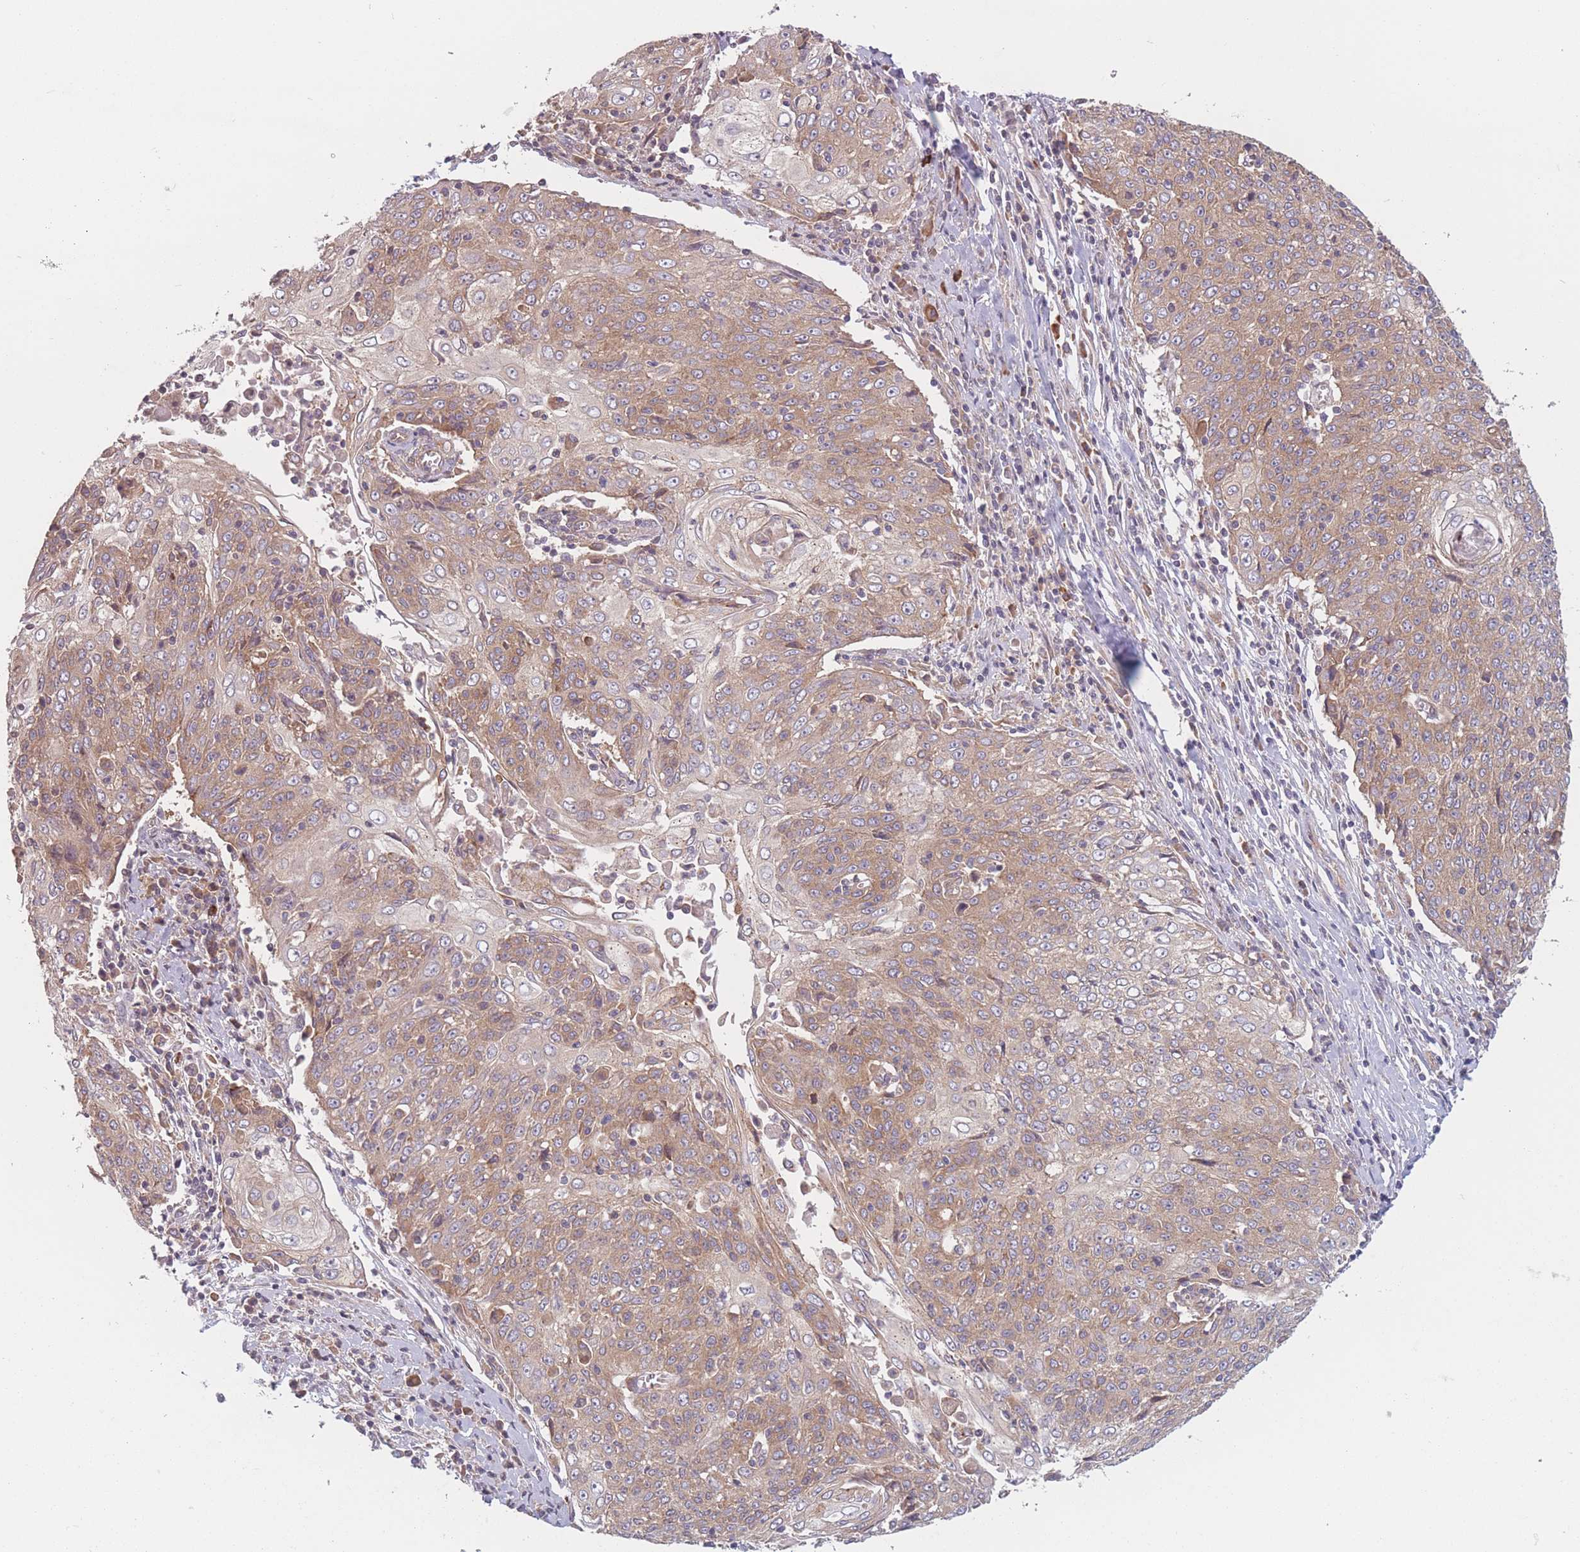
{"staining": {"intensity": "moderate", "quantity": ">75%", "location": "cytoplasmic/membranous"}, "tissue": "cervical cancer", "cell_type": "Tumor cells", "image_type": "cancer", "snomed": [{"axis": "morphology", "description": "Squamous cell carcinoma, NOS"}, {"axis": "topography", "description": "Cervix"}], "caption": "Moderate cytoplasmic/membranous positivity is appreciated in about >75% of tumor cells in cervical cancer.", "gene": "WASHC2A", "patient": {"sex": "female", "age": 48}}